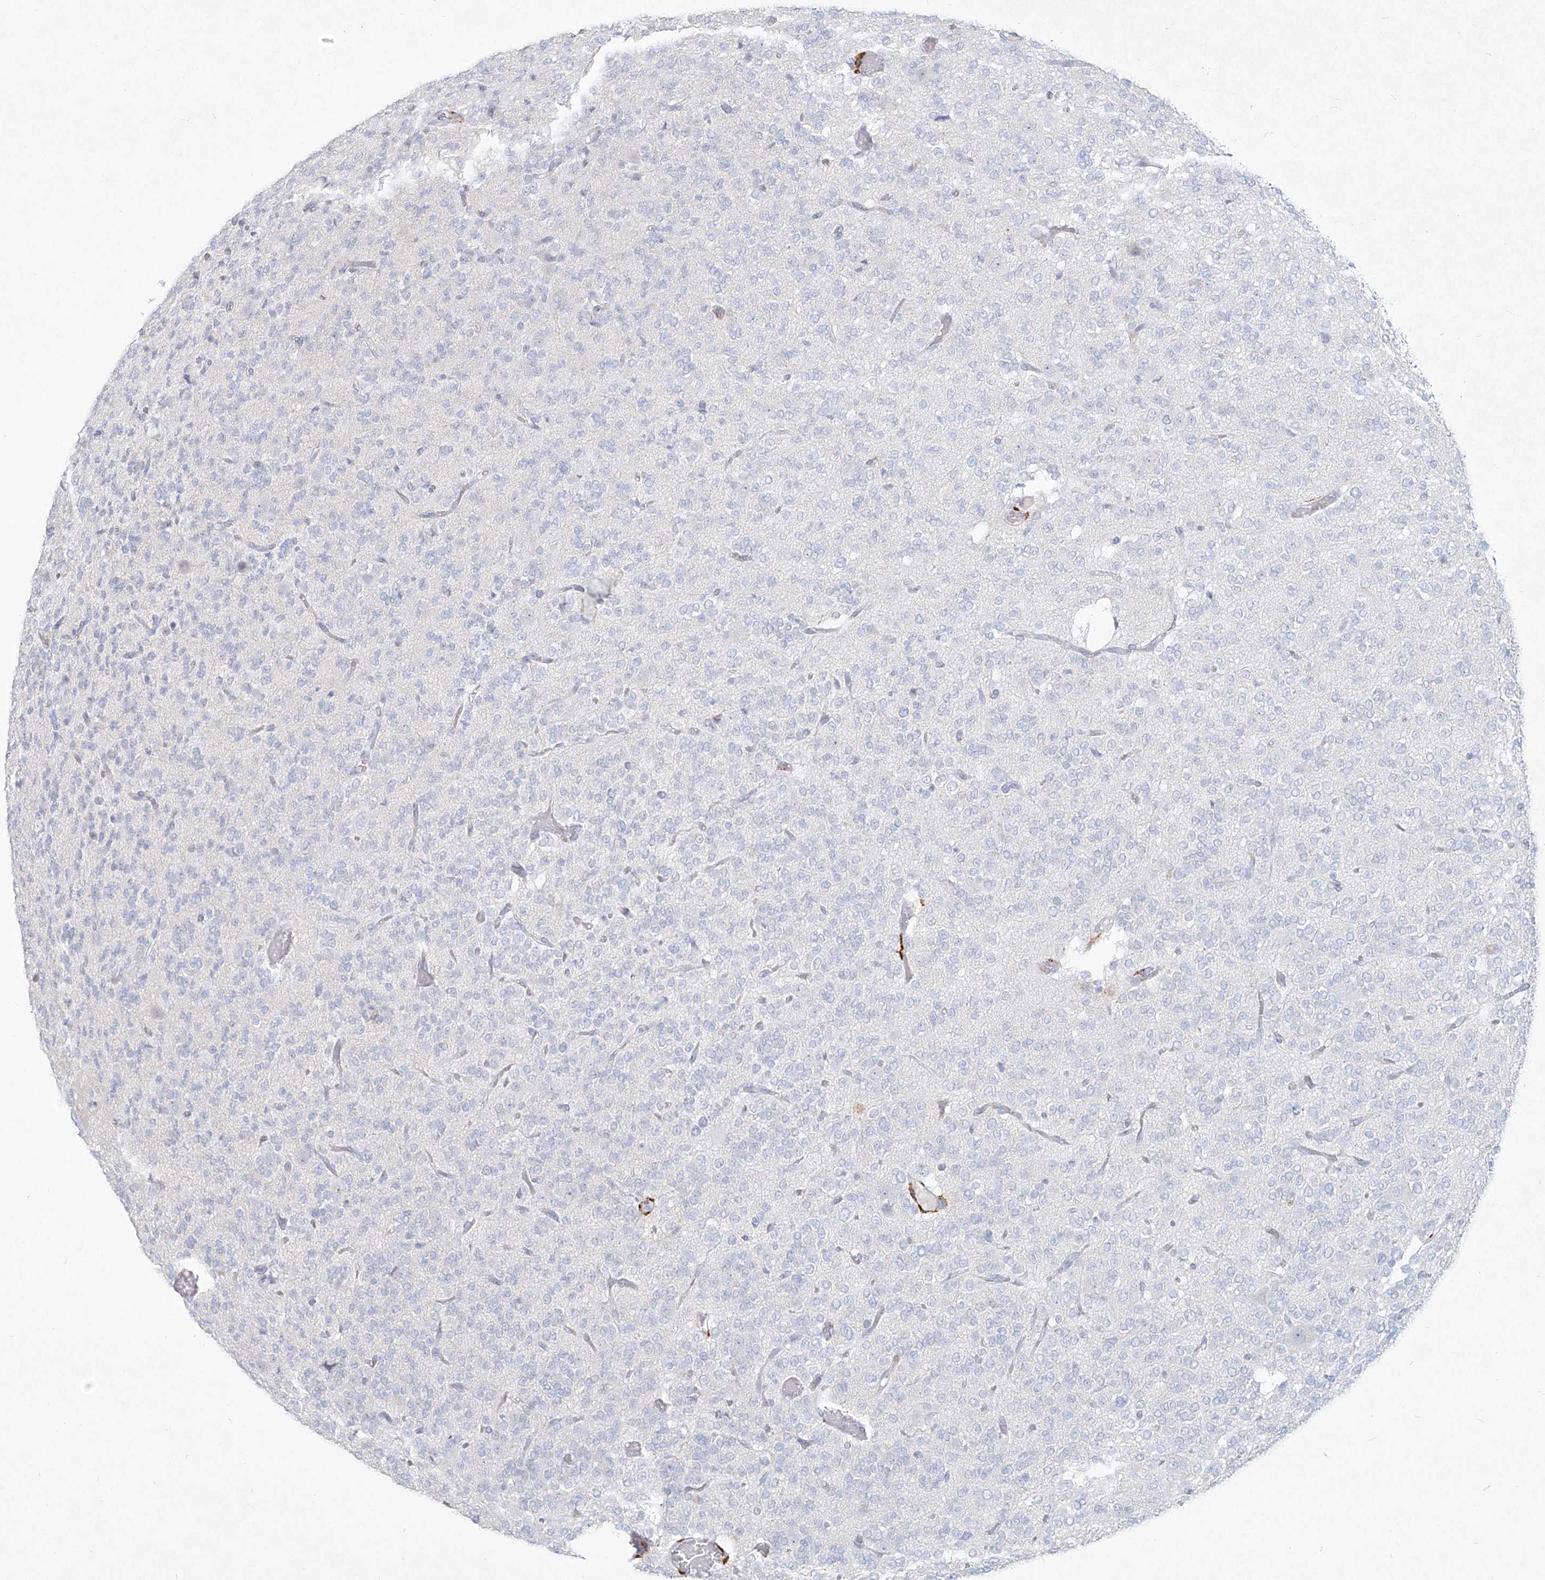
{"staining": {"intensity": "negative", "quantity": "none", "location": "none"}, "tissue": "glioma", "cell_type": "Tumor cells", "image_type": "cancer", "snomed": [{"axis": "morphology", "description": "Glioma, malignant, Low grade"}, {"axis": "topography", "description": "Brain"}], "caption": "Immunohistochemistry (IHC) micrograph of neoplastic tissue: human glioma stained with DAB (3,3'-diaminobenzidine) exhibits no significant protein expression in tumor cells. The staining was performed using DAB to visualize the protein expression in brown, while the nuclei were stained in blue with hematoxylin (Magnification: 20x).", "gene": "CD209", "patient": {"sex": "male", "age": 38}}